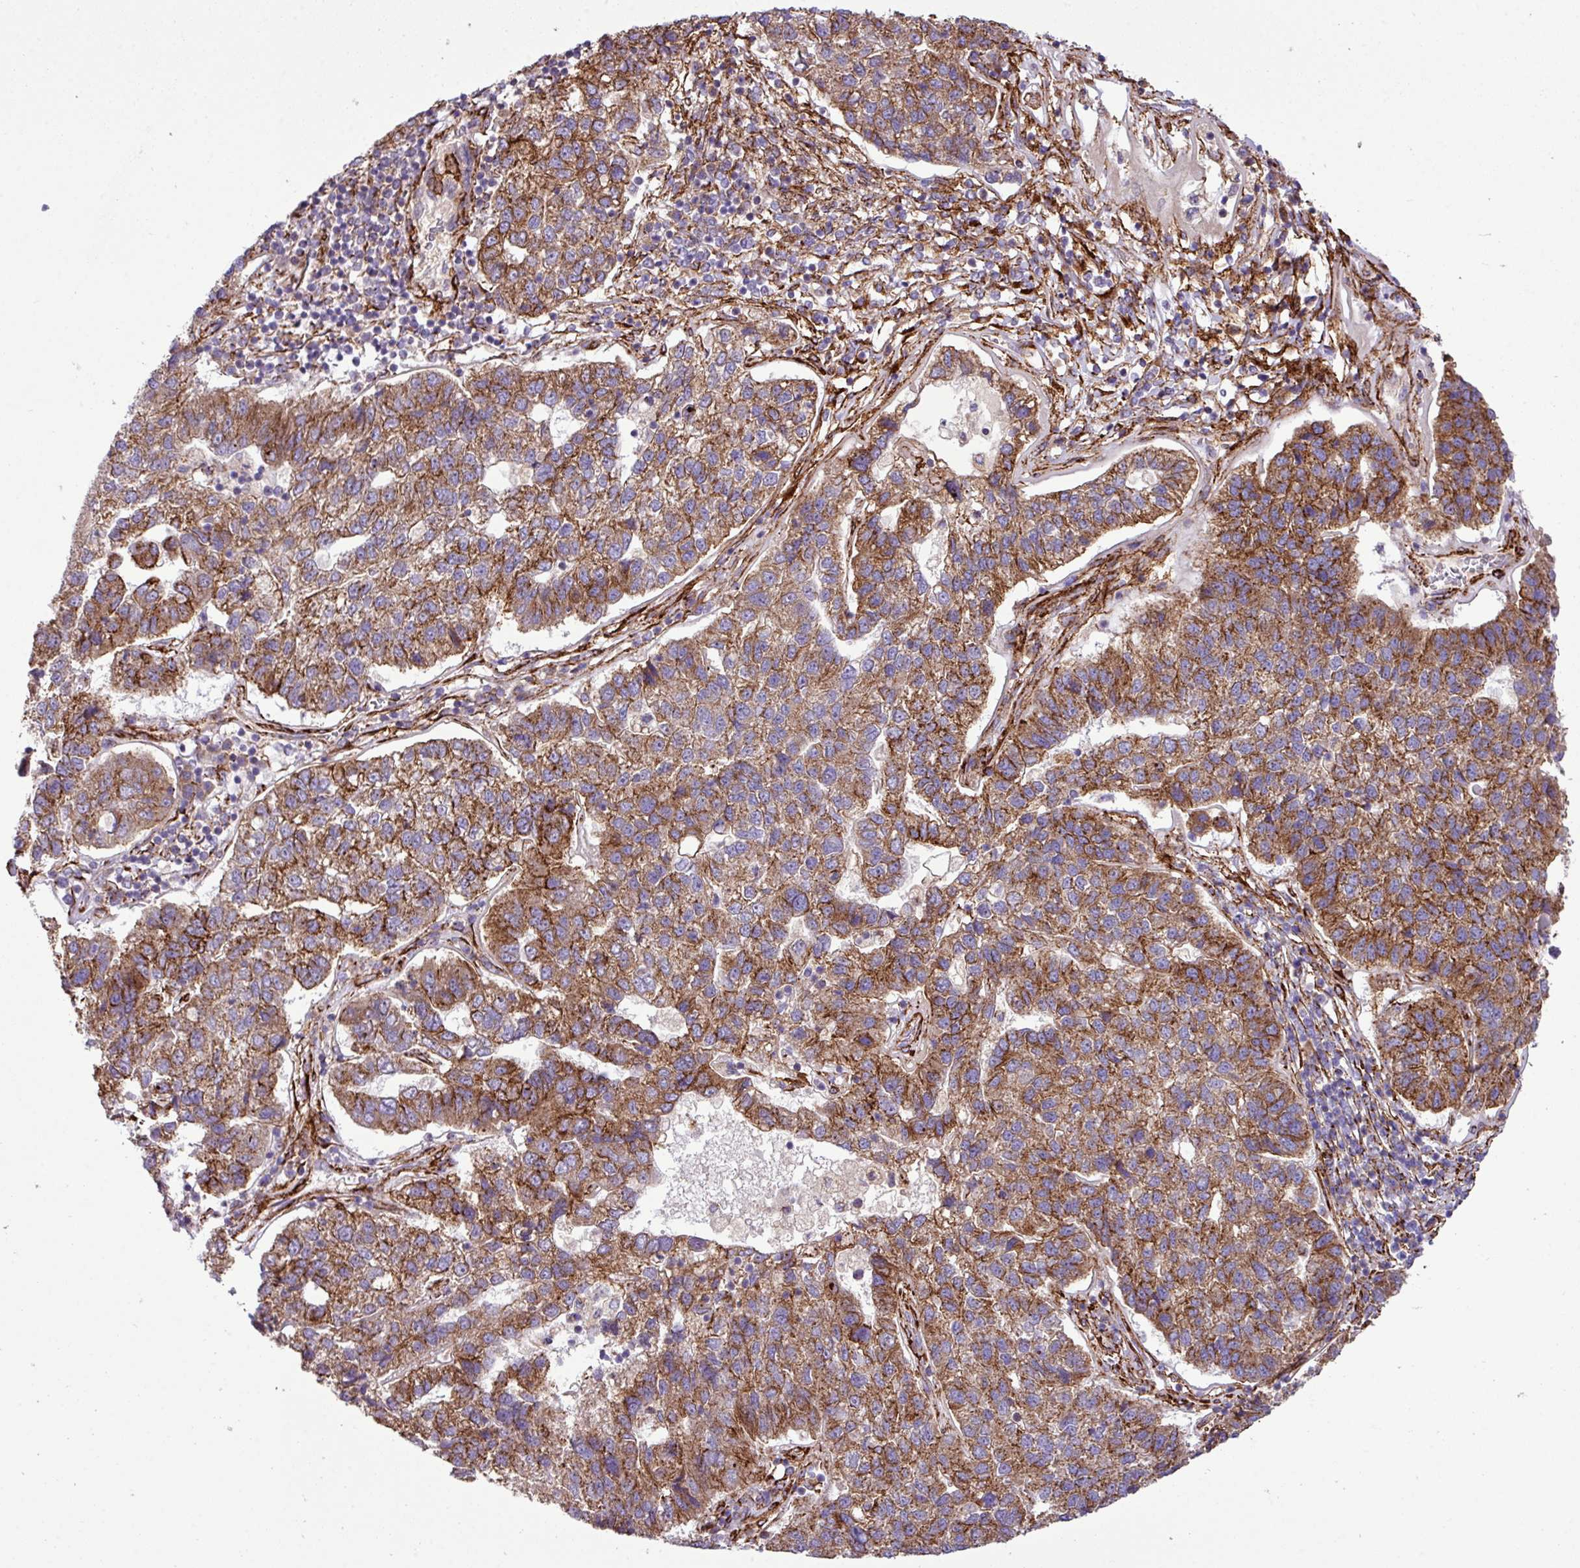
{"staining": {"intensity": "moderate", "quantity": ">75%", "location": "cytoplasmic/membranous"}, "tissue": "pancreatic cancer", "cell_type": "Tumor cells", "image_type": "cancer", "snomed": [{"axis": "morphology", "description": "Adenocarcinoma, NOS"}, {"axis": "topography", "description": "Pancreas"}], "caption": "Pancreatic cancer (adenocarcinoma) was stained to show a protein in brown. There is medium levels of moderate cytoplasmic/membranous expression in about >75% of tumor cells.", "gene": "FAM47E", "patient": {"sex": "female", "age": 61}}